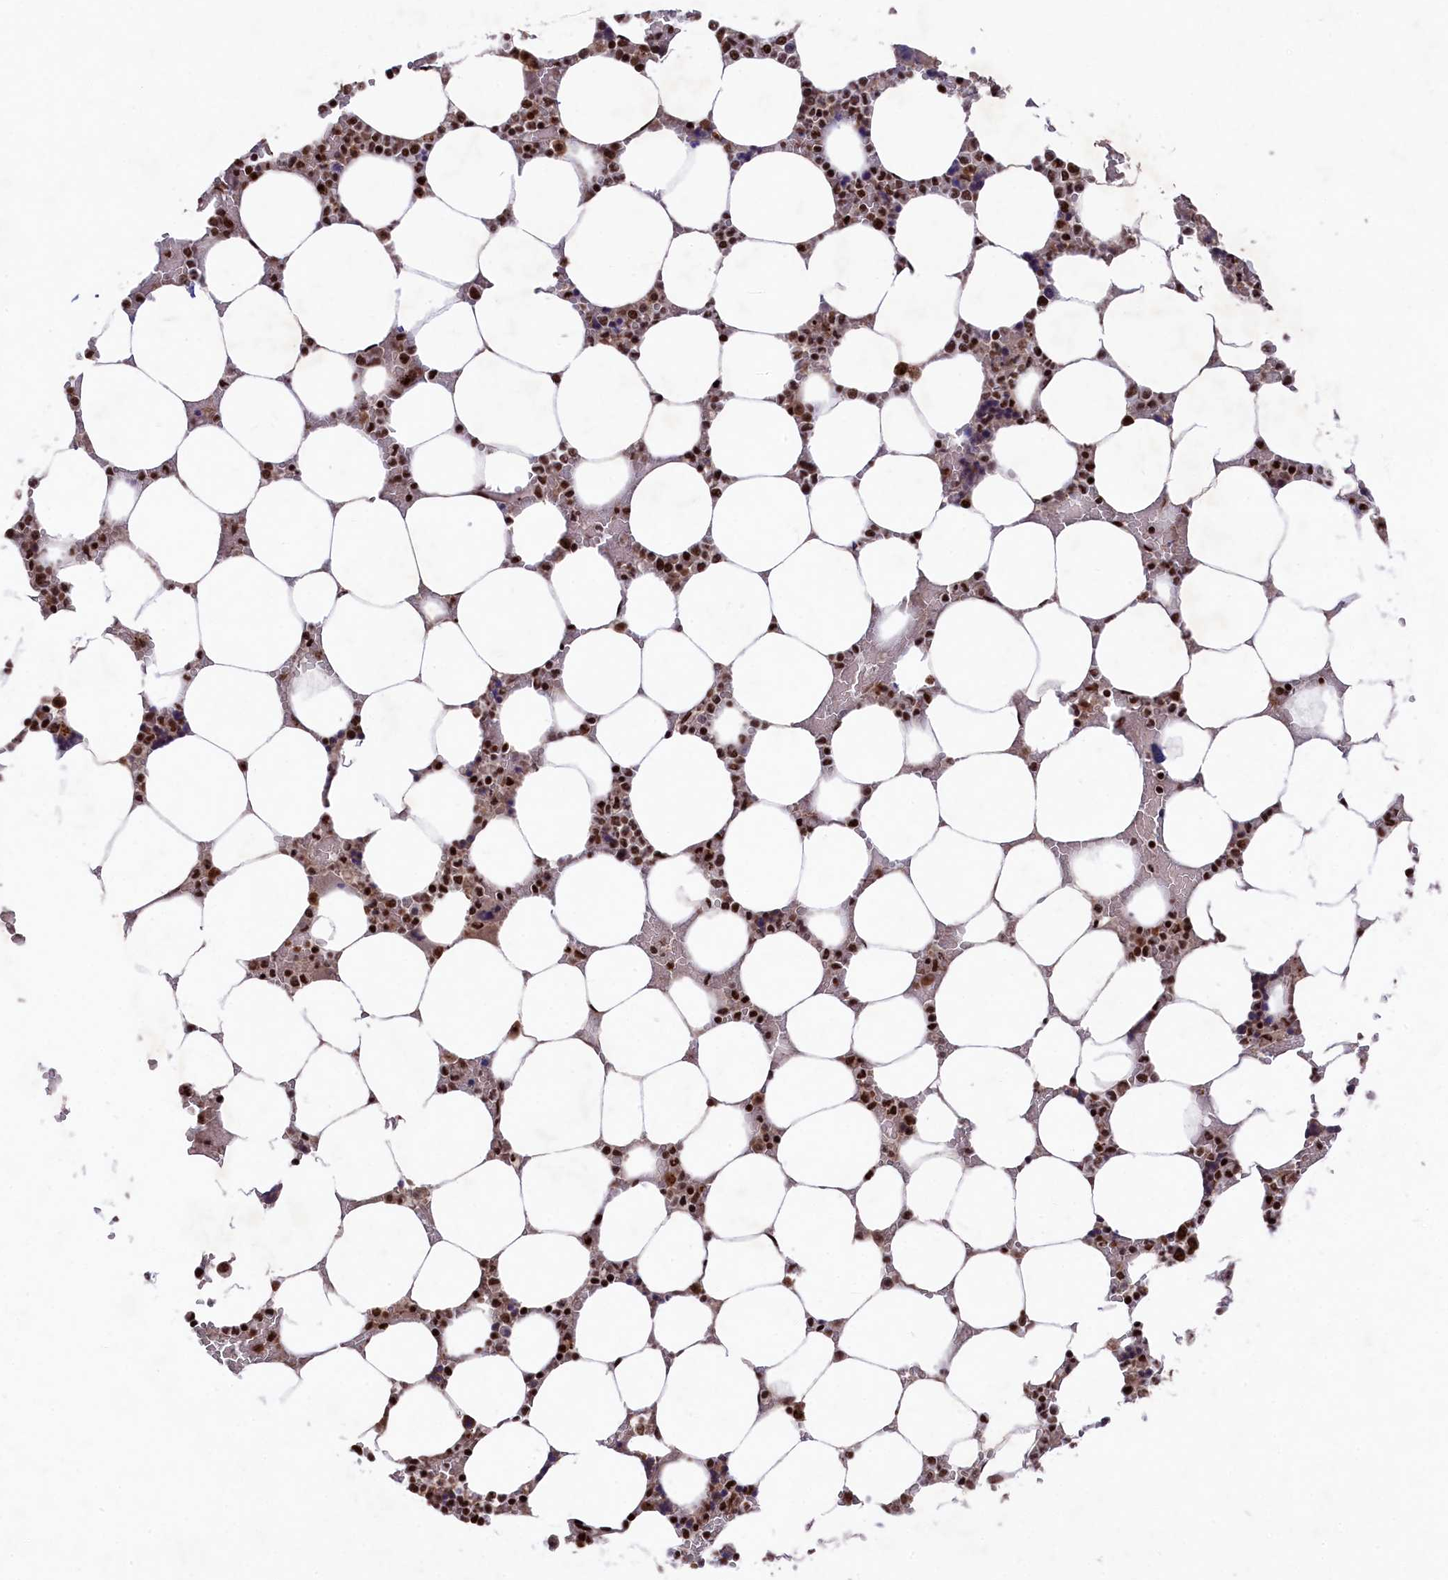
{"staining": {"intensity": "strong", "quantity": ">75%", "location": "nuclear"}, "tissue": "bone marrow", "cell_type": "Hematopoietic cells", "image_type": "normal", "snomed": [{"axis": "morphology", "description": "Normal tissue, NOS"}, {"axis": "topography", "description": "Bone marrow"}], "caption": "Protein staining shows strong nuclear expression in approximately >75% of hematopoietic cells in benign bone marrow.", "gene": "PRPF31", "patient": {"sex": "male", "age": 64}}